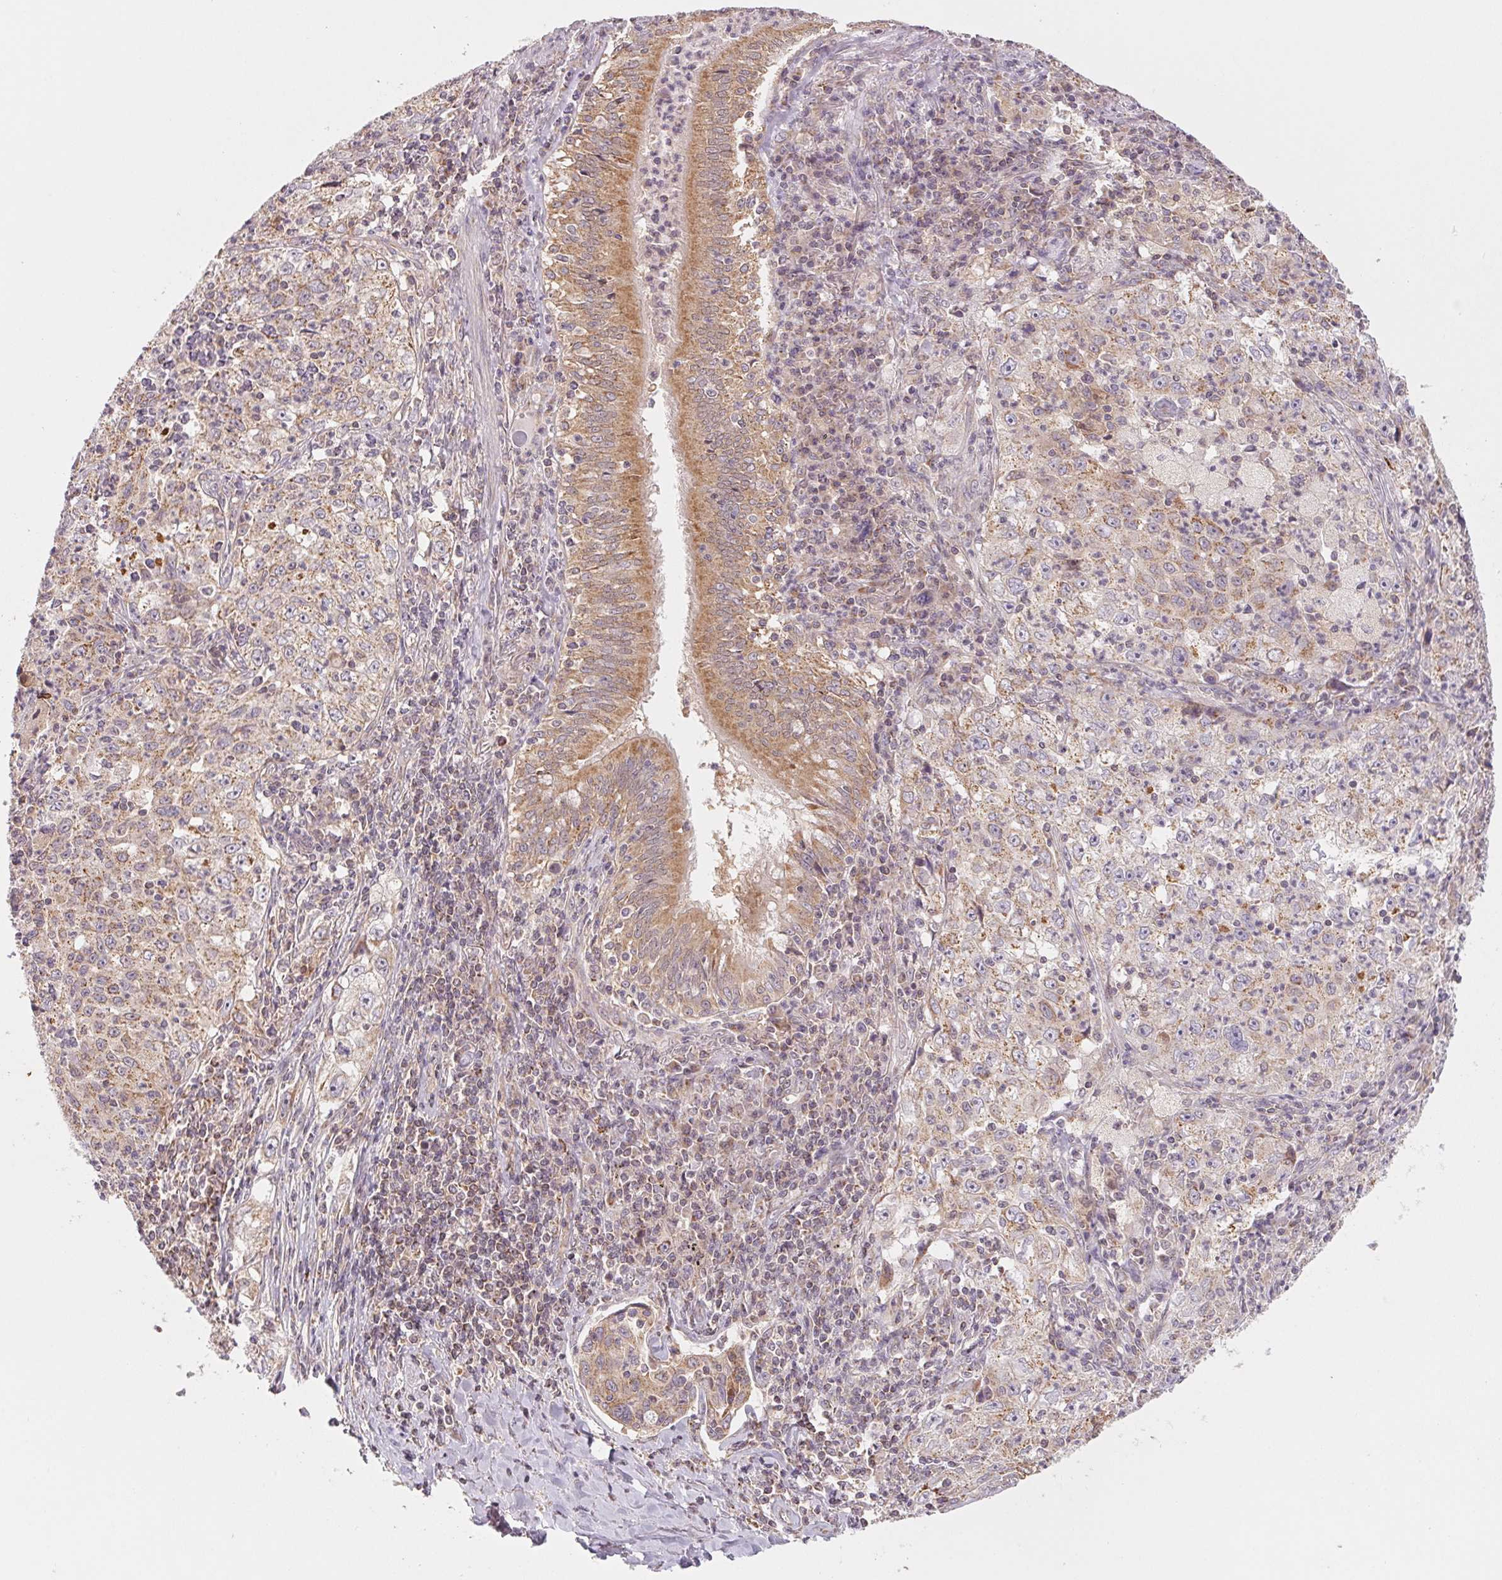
{"staining": {"intensity": "weak", "quantity": "25%-75%", "location": "cytoplasmic/membranous"}, "tissue": "lung cancer", "cell_type": "Tumor cells", "image_type": "cancer", "snomed": [{"axis": "morphology", "description": "Squamous cell carcinoma, NOS"}, {"axis": "topography", "description": "Lung"}], "caption": "The photomicrograph demonstrates immunohistochemical staining of squamous cell carcinoma (lung). There is weak cytoplasmic/membranous staining is appreciated in approximately 25%-75% of tumor cells. The protein of interest is shown in brown color, while the nuclei are stained blue.", "gene": "MAP3K5", "patient": {"sex": "male", "age": 71}}